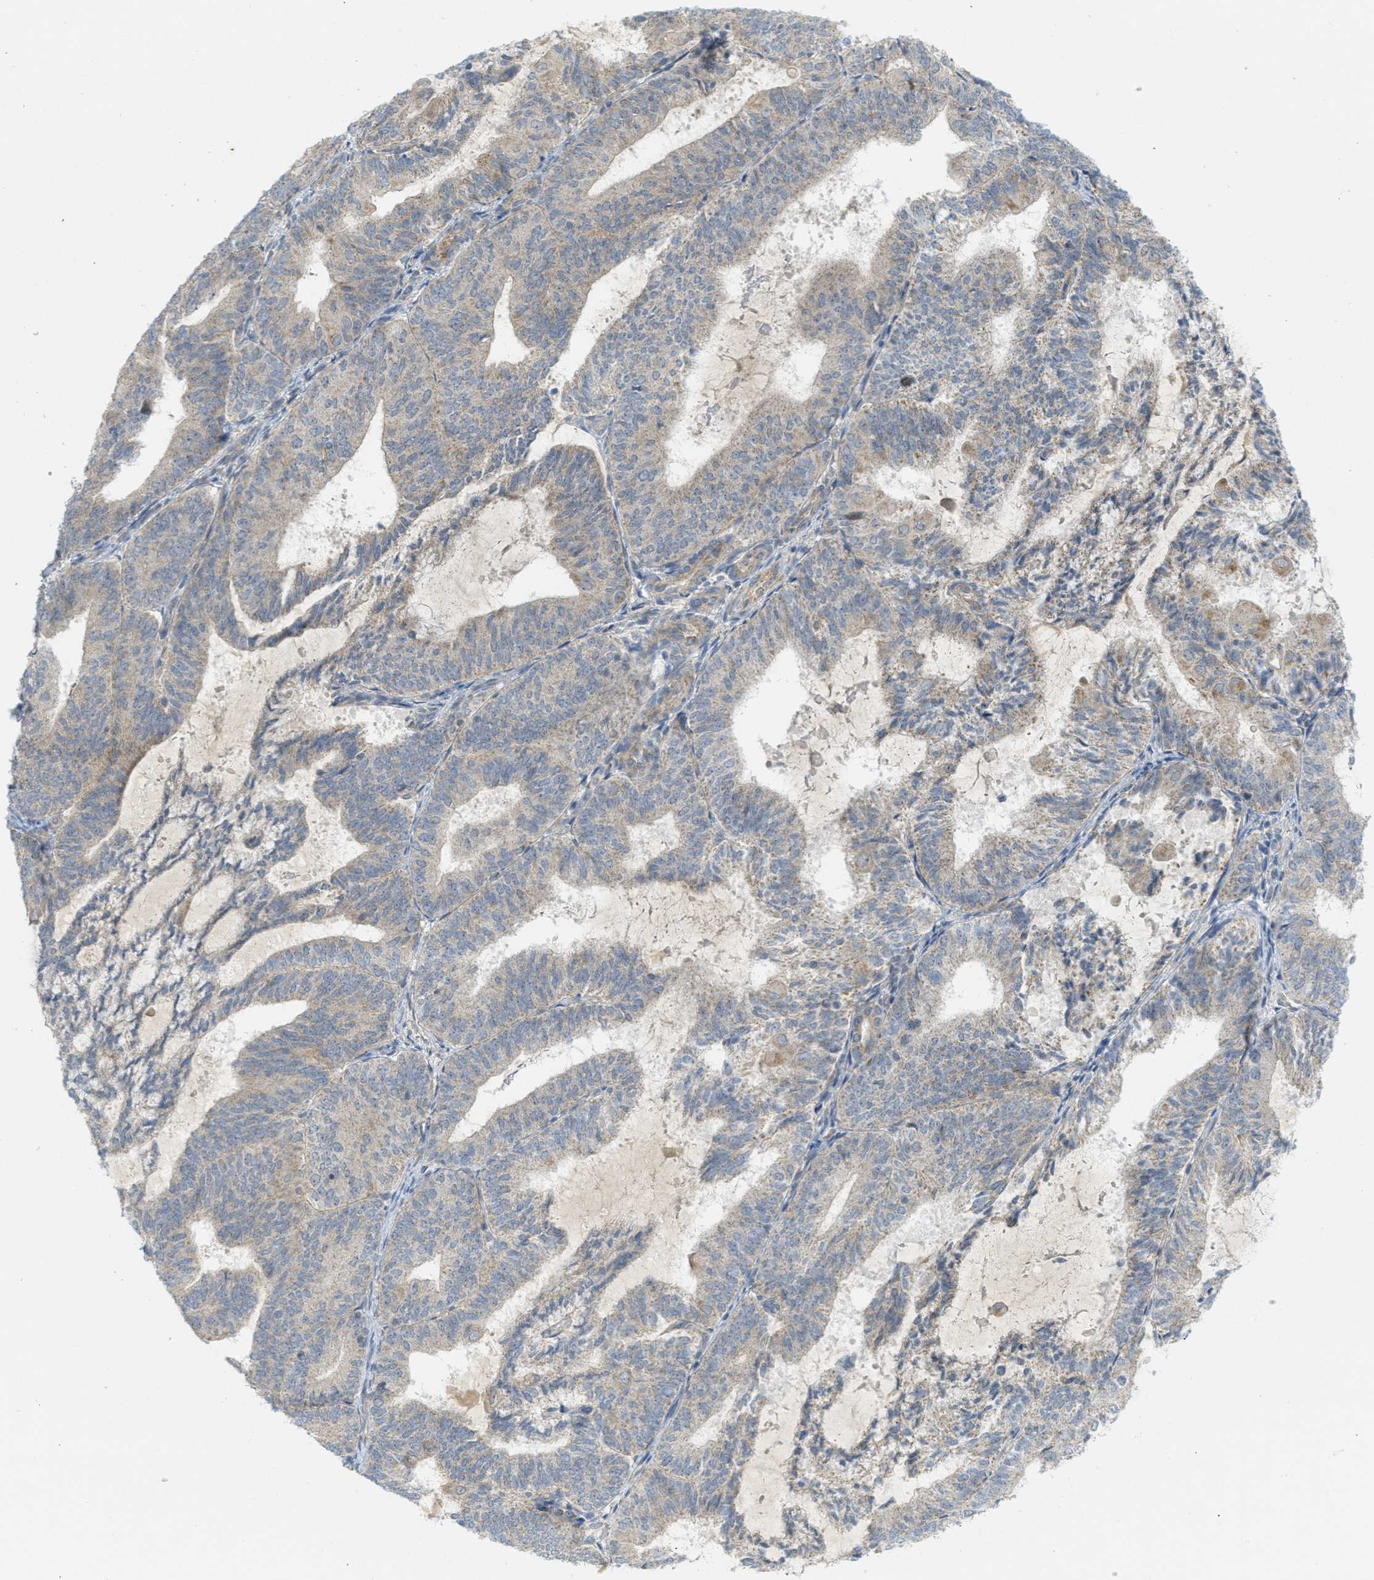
{"staining": {"intensity": "weak", "quantity": "<25%", "location": "cytoplasmic/membranous"}, "tissue": "endometrial cancer", "cell_type": "Tumor cells", "image_type": "cancer", "snomed": [{"axis": "morphology", "description": "Adenocarcinoma, NOS"}, {"axis": "topography", "description": "Endometrium"}], "caption": "A high-resolution photomicrograph shows immunohistochemistry (IHC) staining of endometrial adenocarcinoma, which shows no significant staining in tumor cells.", "gene": "PROC", "patient": {"sex": "female", "age": 81}}